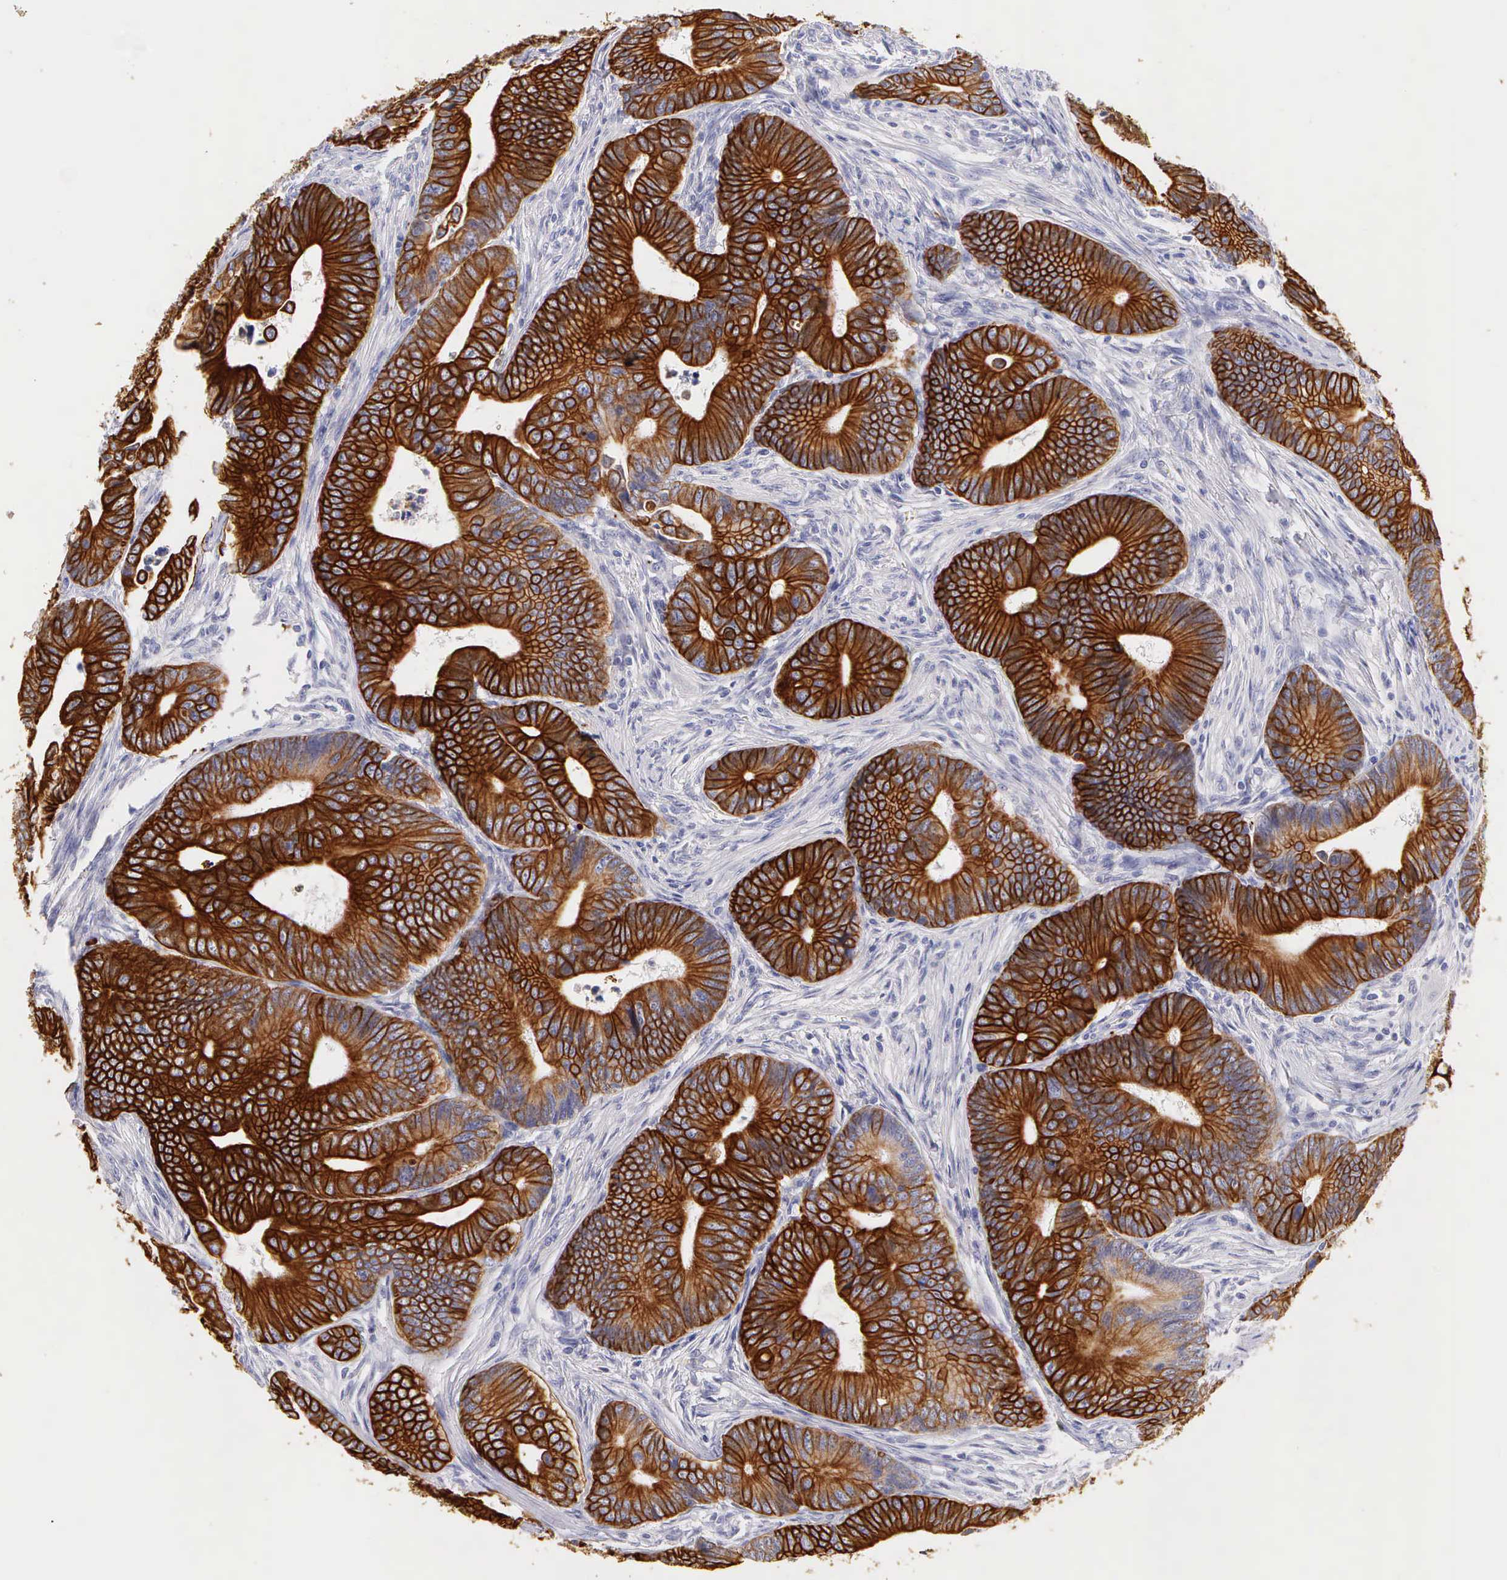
{"staining": {"intensity": "strong", "quantity": ">75%", "location": "cytoplasmic/membranous"}, "tissue": "colorectal cancer", "cell_type": "Tumor cells", "image_type": "cancer", "snomed": [{"axis": "morphology", "description": "Adenocarcinoma, NOS"}, {"axis": "topography", "description": "Colon"}], "caption": "Strong cytoplasmic/membranous positivity for a protein is seen in about >75% of tumor cells of adenocarcinoma (colorectal) using IHC.", "gene": "KRT17", "patient": {"sex": "female", "age": 78}}